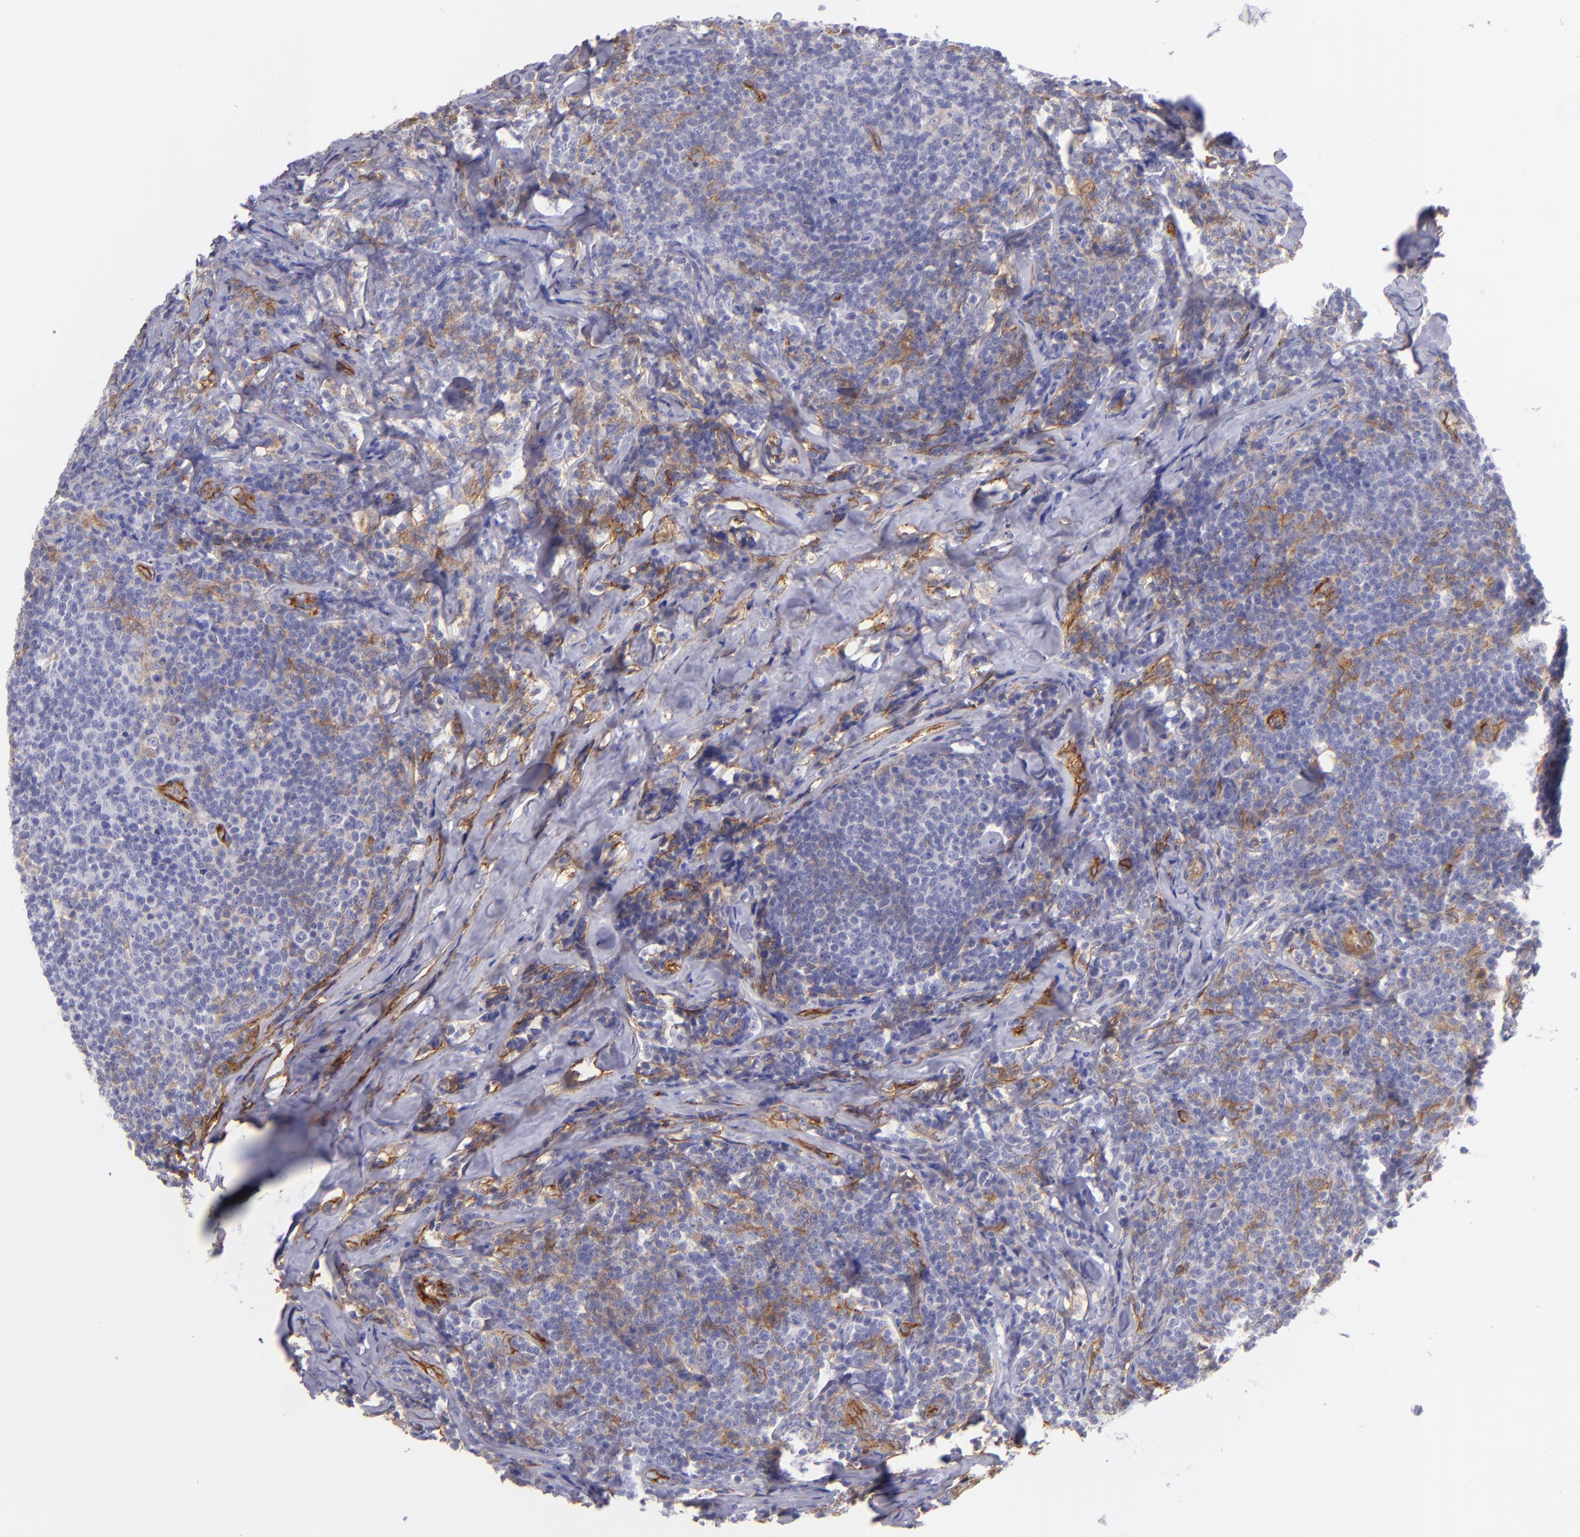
{"staining": {"intensity": "negative", "quantity": "none", "location": "none"}, "tissue": "lymphoma", "cell_type": "Tumor cells", "image_type": "cancer", "snomed": [{"axis": "morphology", "description": "Malignant lymphoma, non-Hodgkin's type, Low grade"}, {"axis": "topography", "description": "Lymph node"}], "caption": "This image is of low-grade malignant lymphoma, non-Hodgkin's type stained with immunohistochemistry (IHC) to label a protein in brown with the nuclei are counter-stained blue. There is no positivity in tumor cells.", "gene": "ENTPD1", "patient": {"sex": "male", "age": 74}}